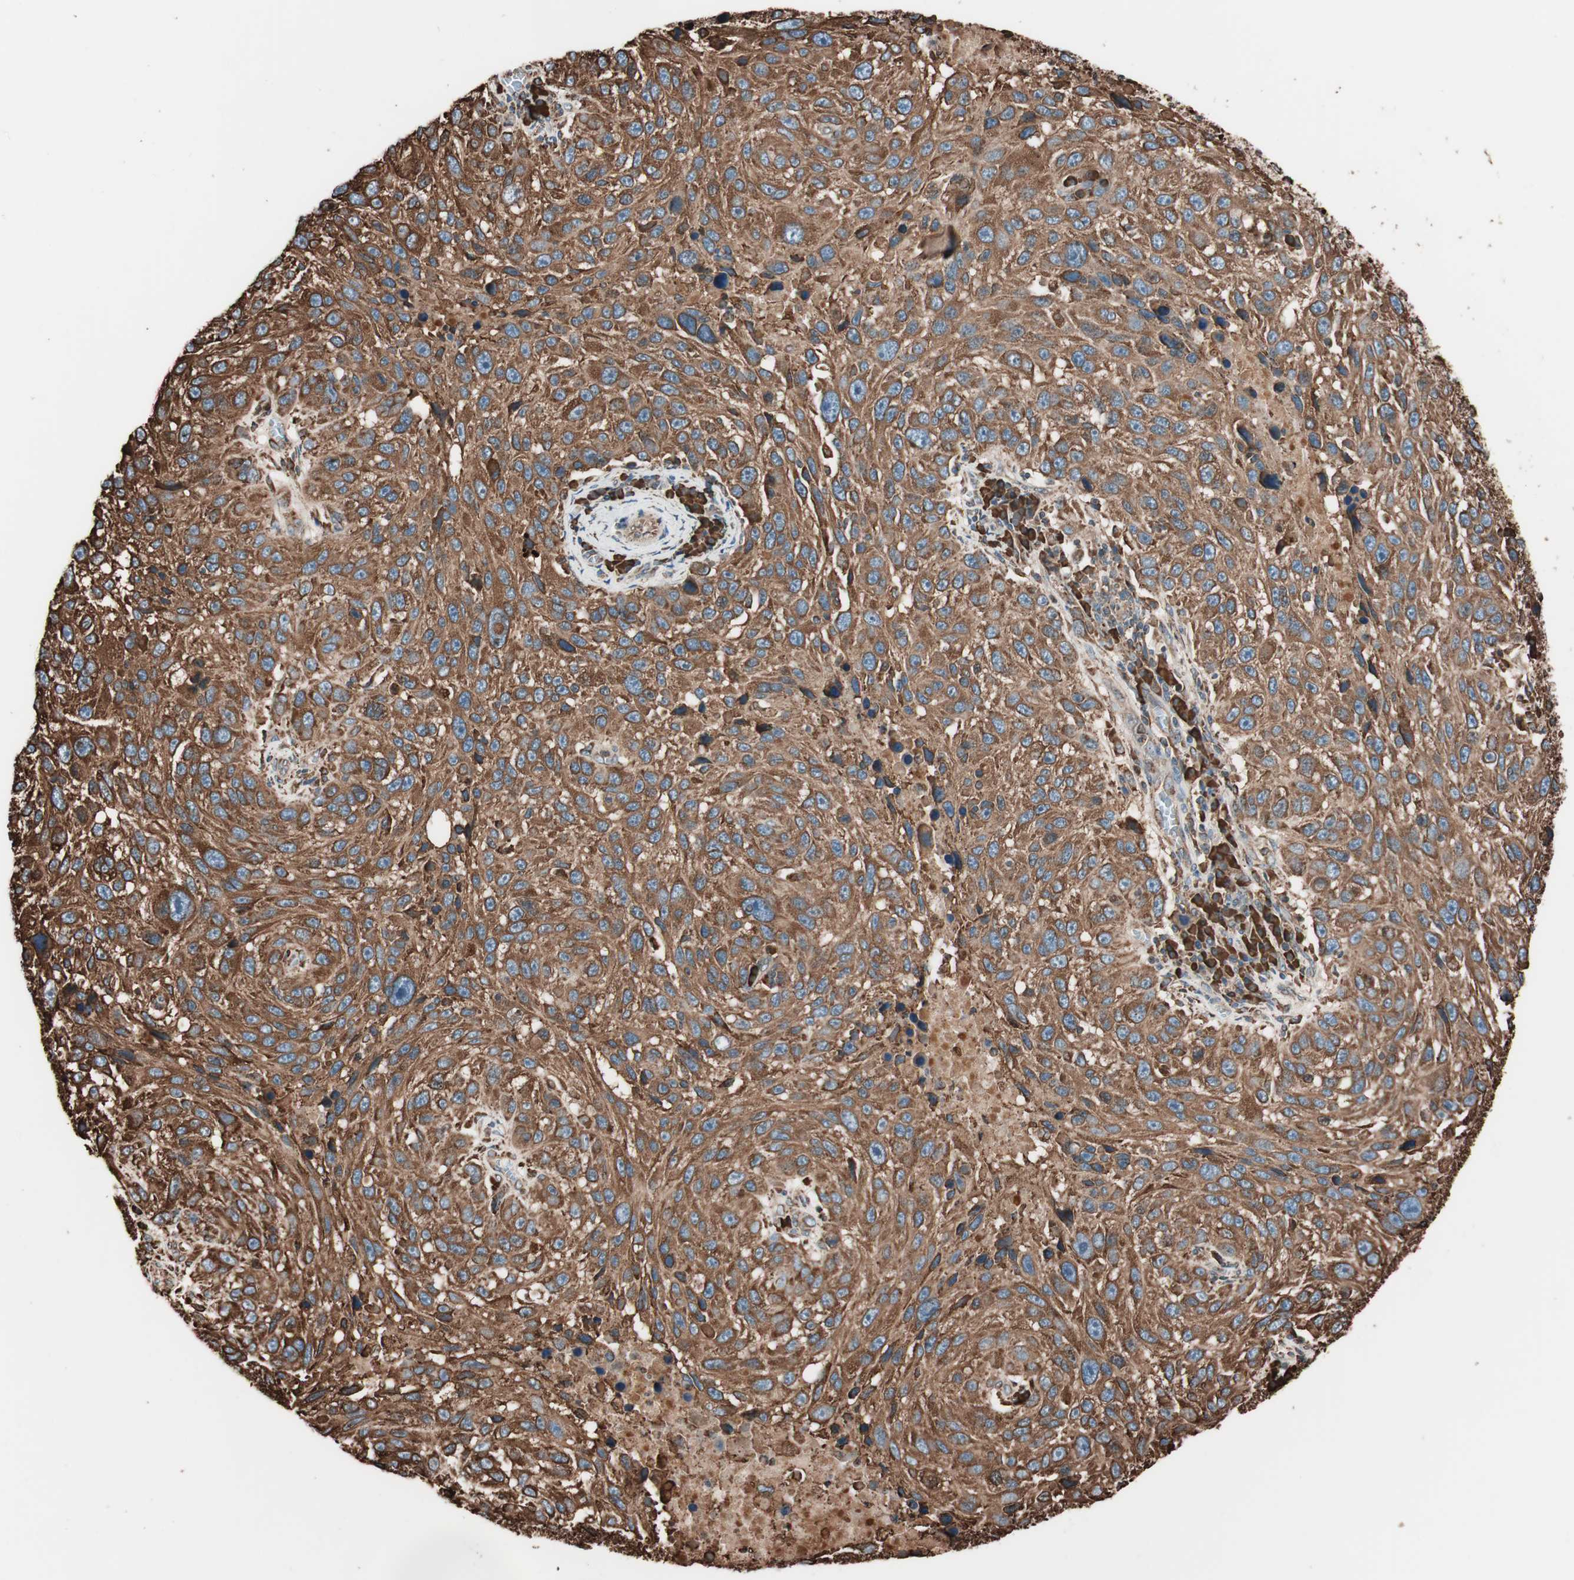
{"staining": {"intensity": "strong", "quantity": ">75%", "location": "cytoplasmic/membranous"}, "tissue": "melanoma", "cell_type": "Tumor cells", "image_type": "cancer", "snomed": [{"axis": "morphology", "description": "Malignant melanoma, NOS"}, {"axis": "topography", "description": "Skin"}], "caption": "A high amount of strong cytoplasmic/membranous expression is identified in about >75% of tumor cells in melanoma tissue. (DAB IHC, brown staining for protein, blue staining for nuclei).", "gene": "VEGFA", "patient": {"sex": "male", "age": 53}}